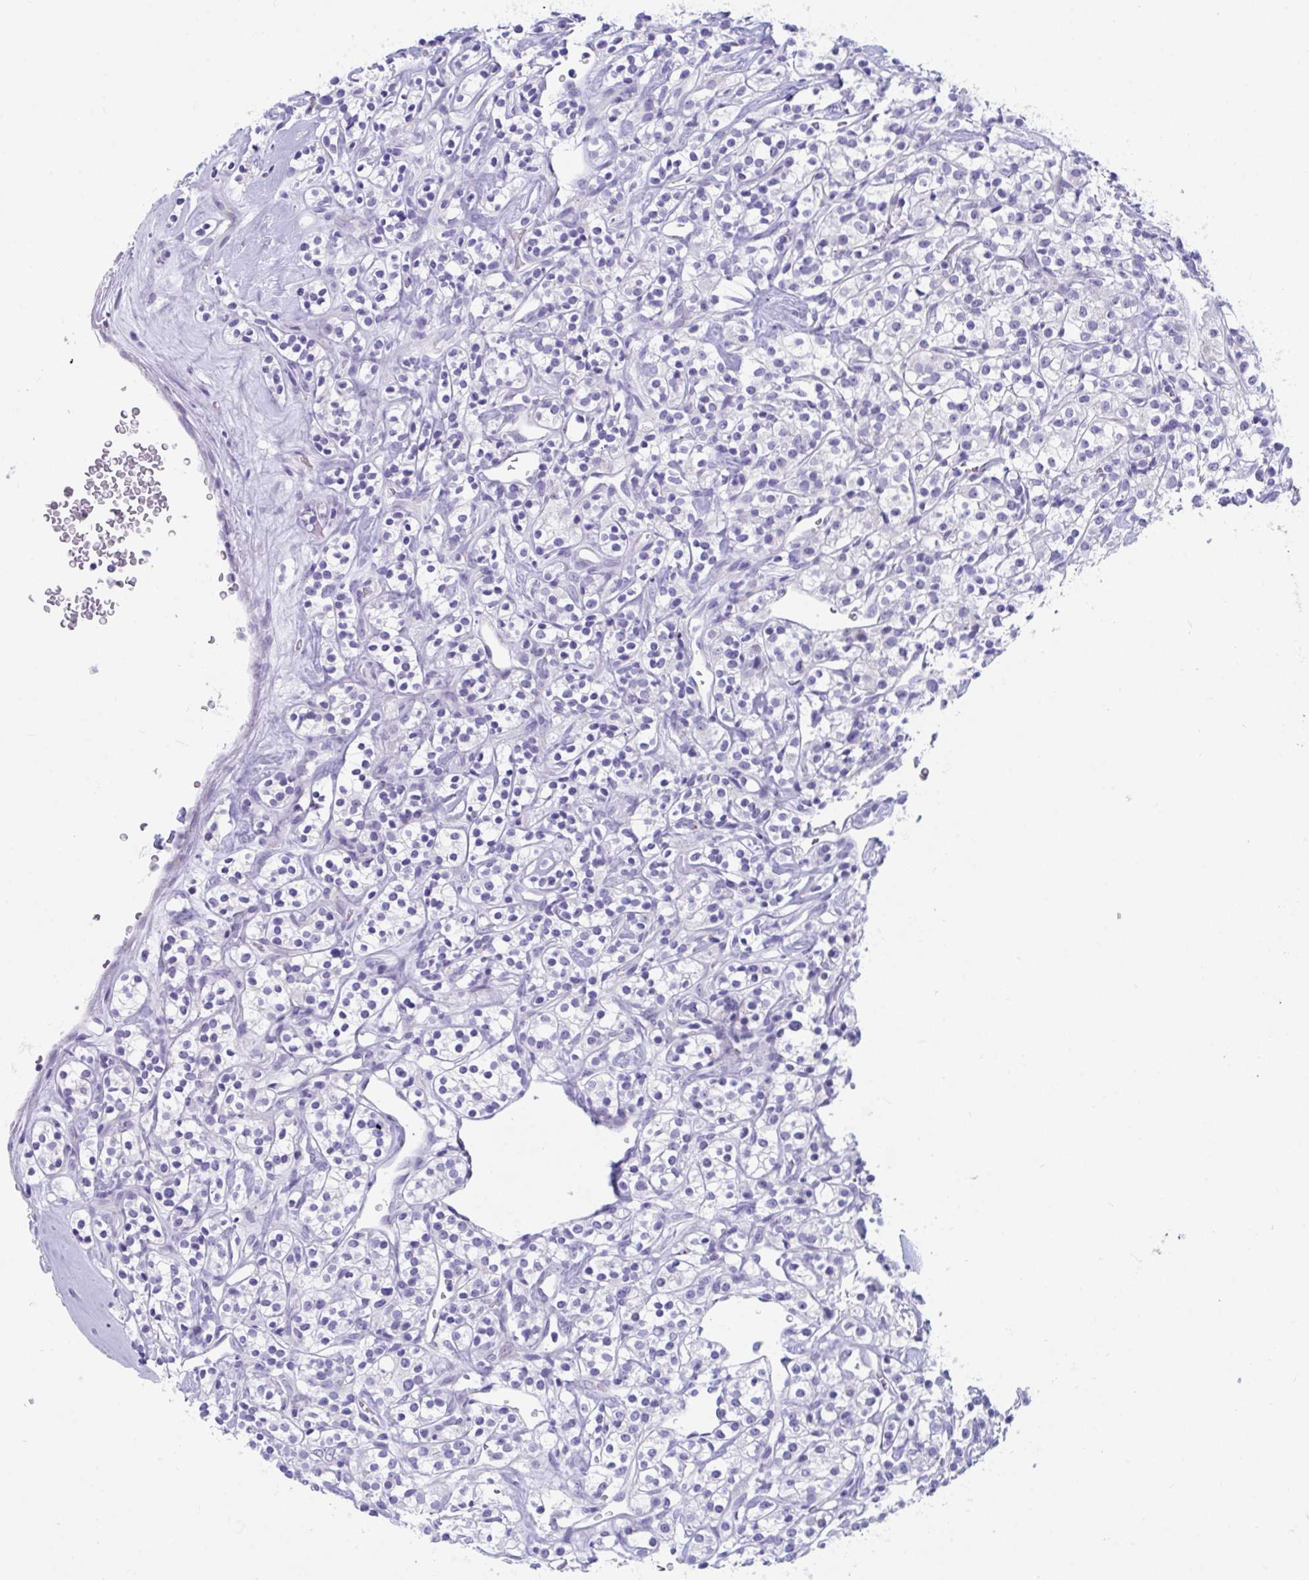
{"staining": {"intensity": "negative", "quantity": "none", "location": "none"}, "tissue": "renal cancer", "cell_type": "Tumor cells", "image_type": "cancer", "snomed": [{"axis": "morphology", "description": "Adenocarcinoma, NOS"}, {"axis": "topography", "description": "Kidney"}], "caption": "Immunohistochemistry (IHC) of renal cancer (adenocarcinoma) displays no positivity in tumor cells.", "gene": "TTC30B", "patient": {"sex": "male", "age": 77}}